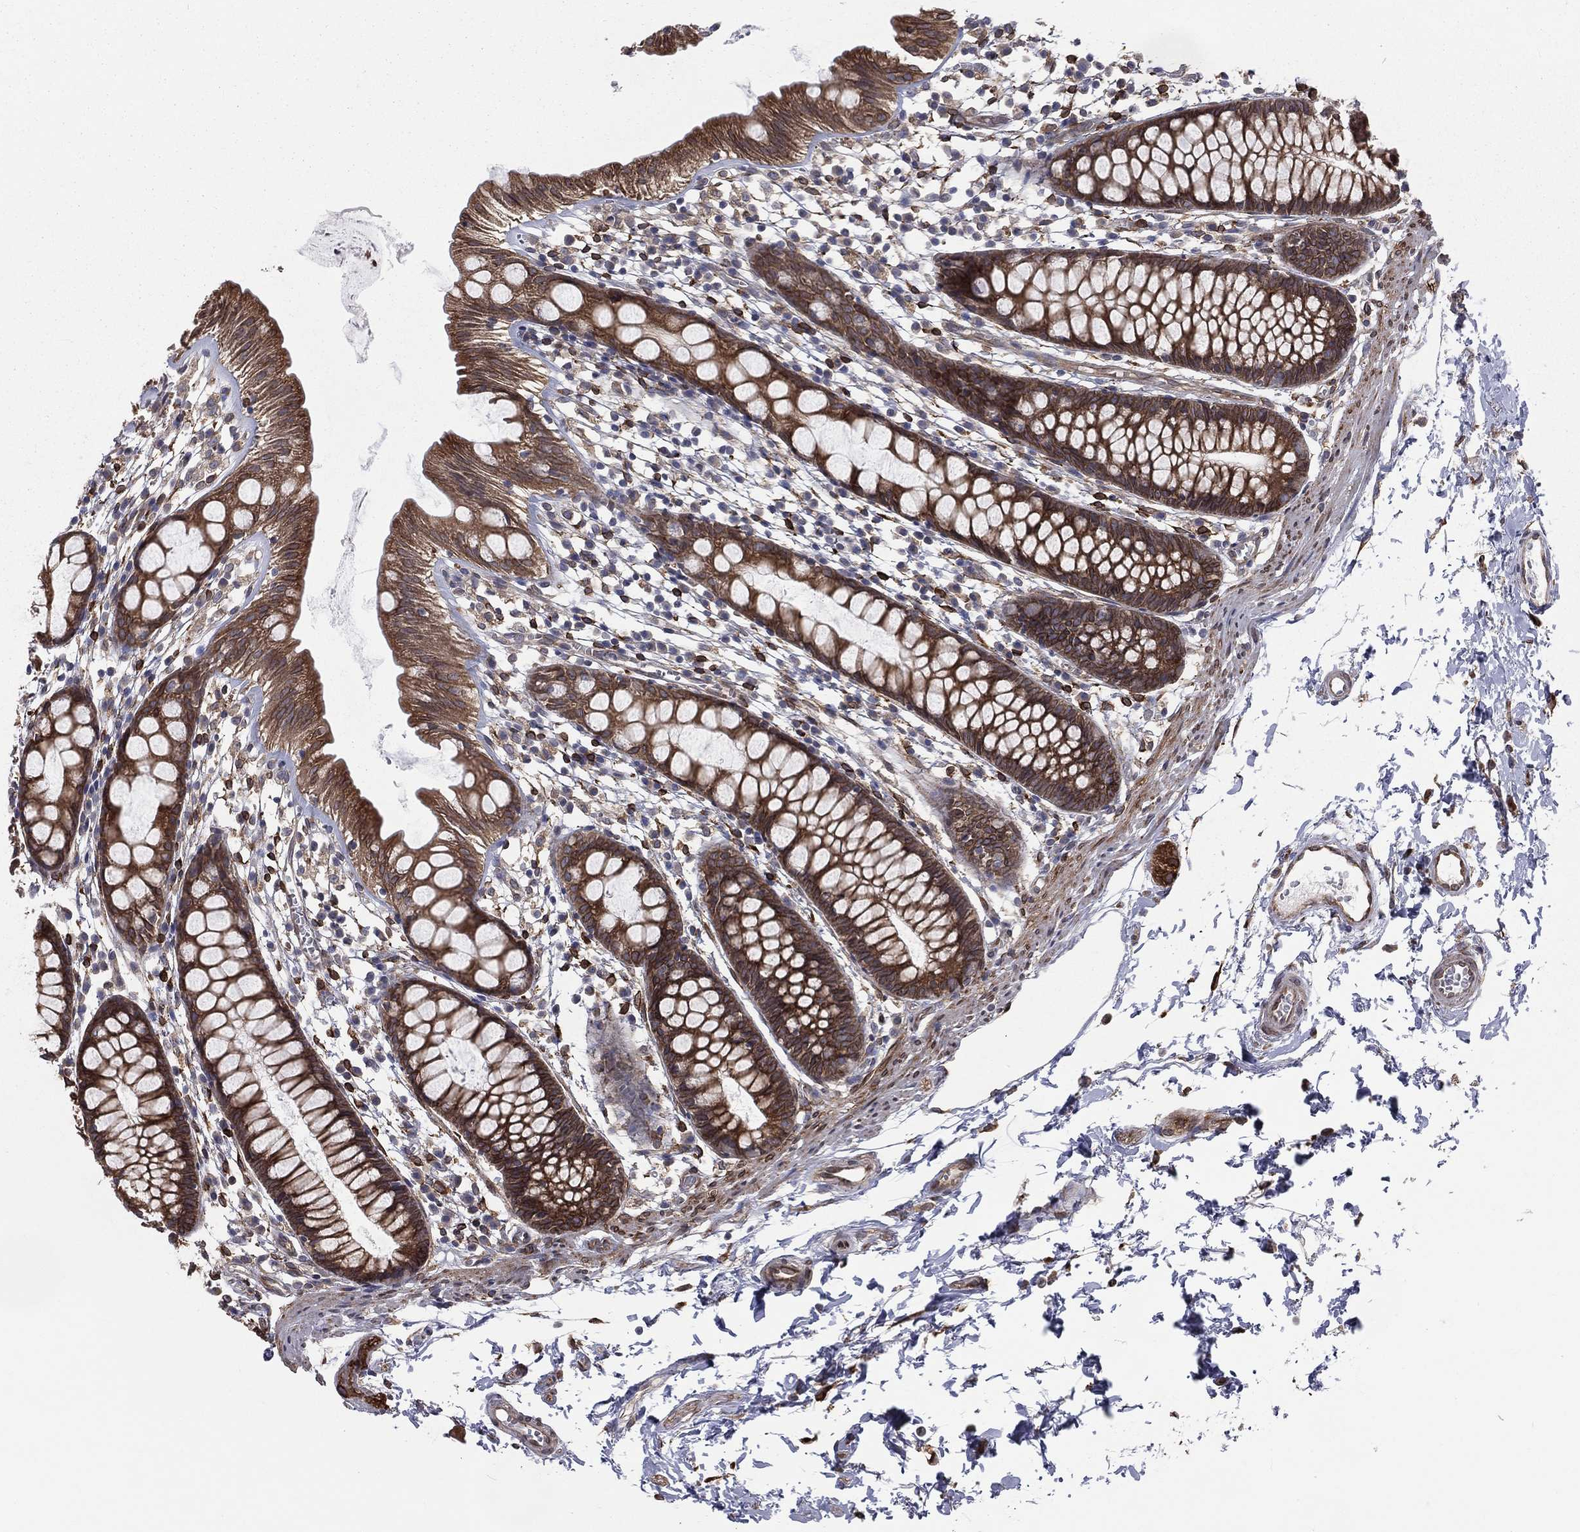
{"staining": {"intensity": "strong", "quantity": ">75%", "location": "cytoplasmic/membranous"}, "tissue": "rectum", "cell_type": "Glandular cells", "image_type": "normal", "snomed": [{"axis": "morphology", "description": "Normal tissue, NOS"}, {"axis": "topography", "description": "Rectum"}], "caption": "Strong cytoplasmic/membranous expression for a protein is appreciated in approximately >75% of glandular cells of unremarkable rectum using immunohistochemistry (IHC).", "gene": "PGRMC1", "patient": {"sex": "male", "age": 57}}